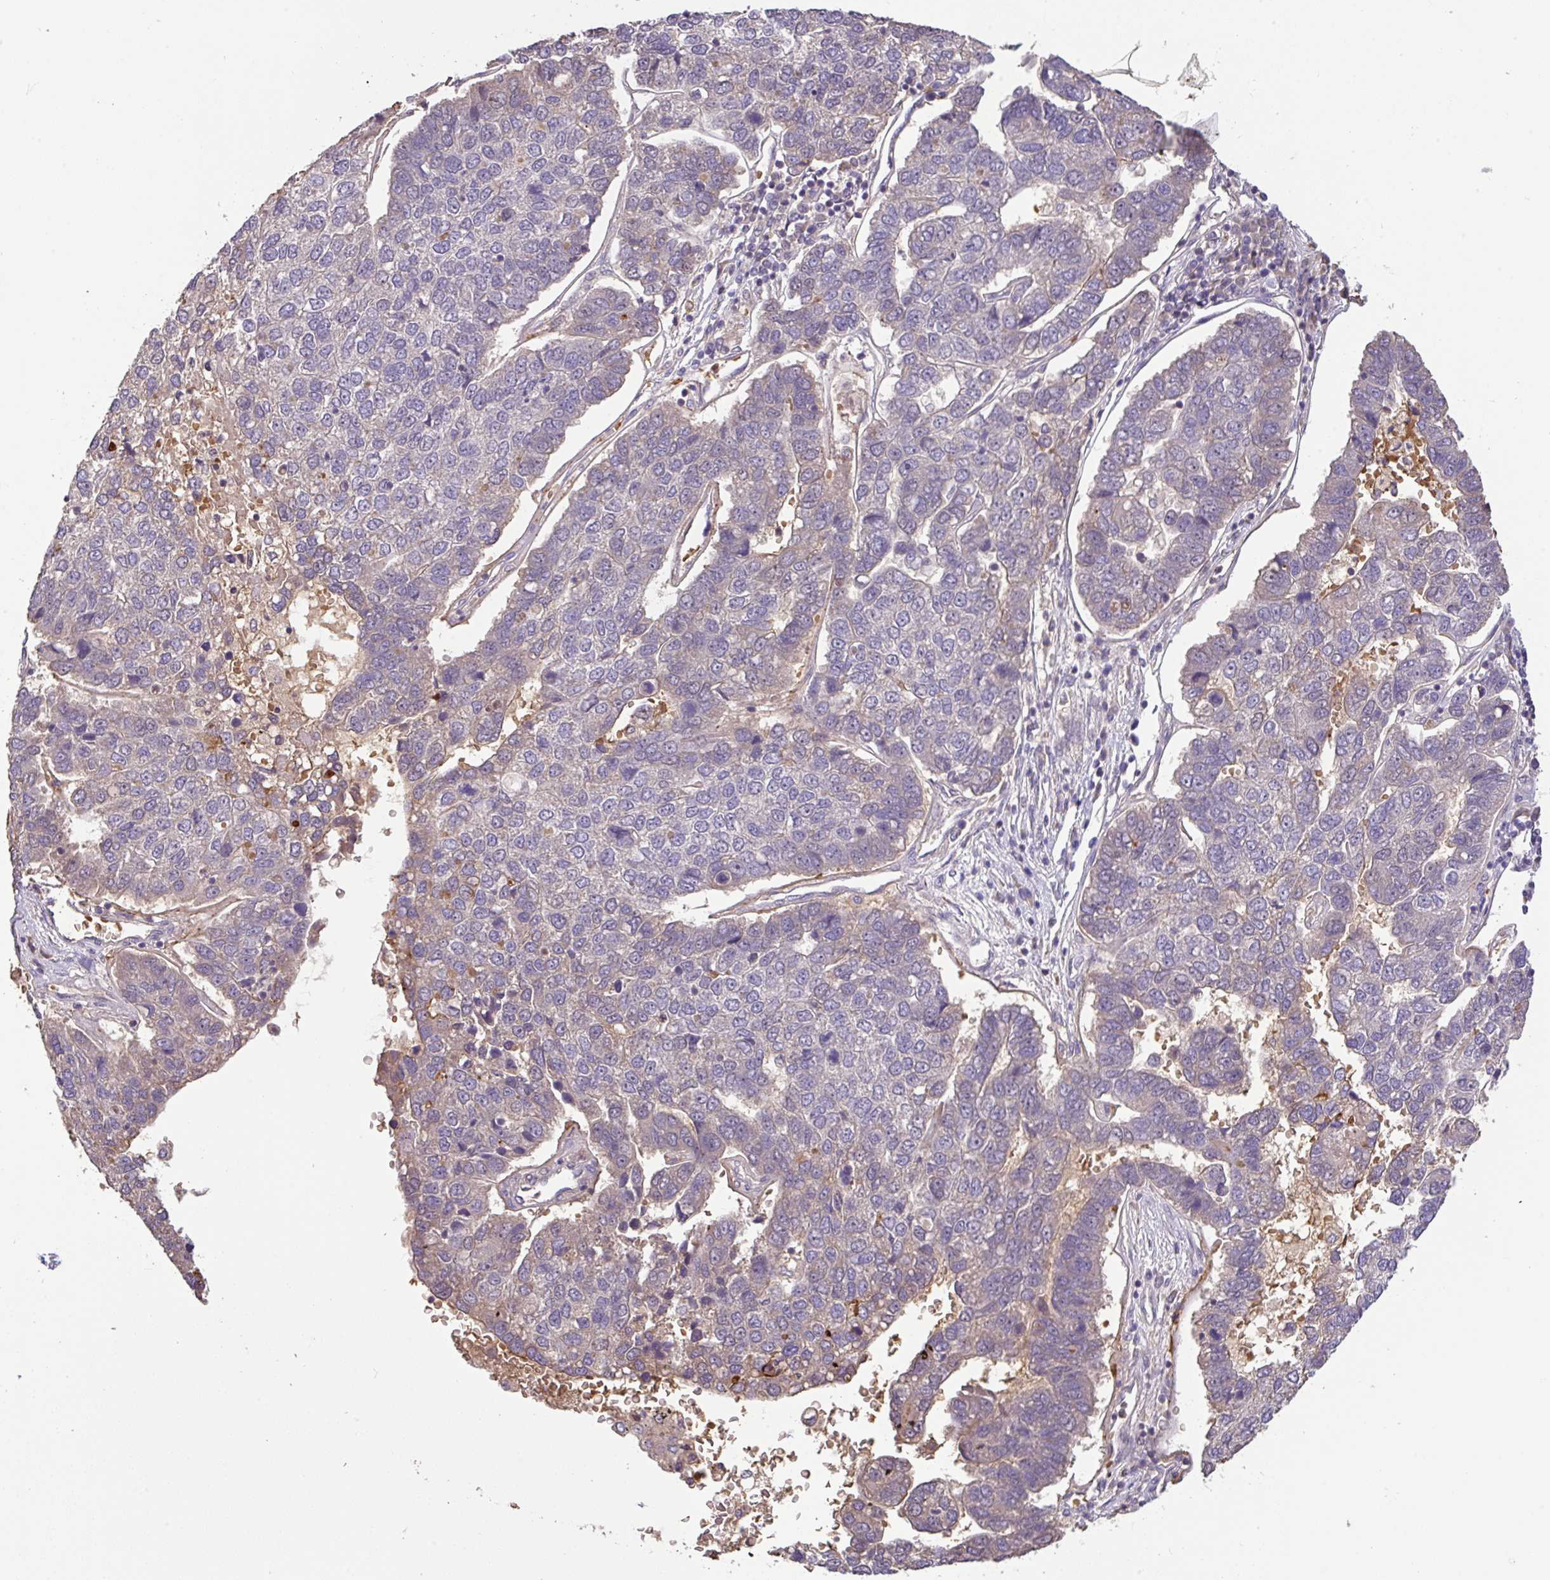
{"staining": {"intensity": "negative", "quantity": "none", "location": "none"}, "tissue": "pancreatic cancer", "cell_type": "Tumor cells", "image_type": "cancer", "snomed": [{"axis": "morphology", "description": "Adenocarcinoma, NOS"}, {"axis": "topography", "description": "Pancreas"}], "caption": "IHC micrograph of human pancreatic cancer (adenocarcinoma) stained for a protein (brown), which displays no expression in tumor cells. (Stains: DAB (3,3'-diaminobenzidine) immunohistochemistry (IHC) with hematoxylin counter stain, Microscopy: brightfield microscopy at high magnification).", "gene": "C1QTNF9B", "patient": {"sex": "female", "age": 61}}